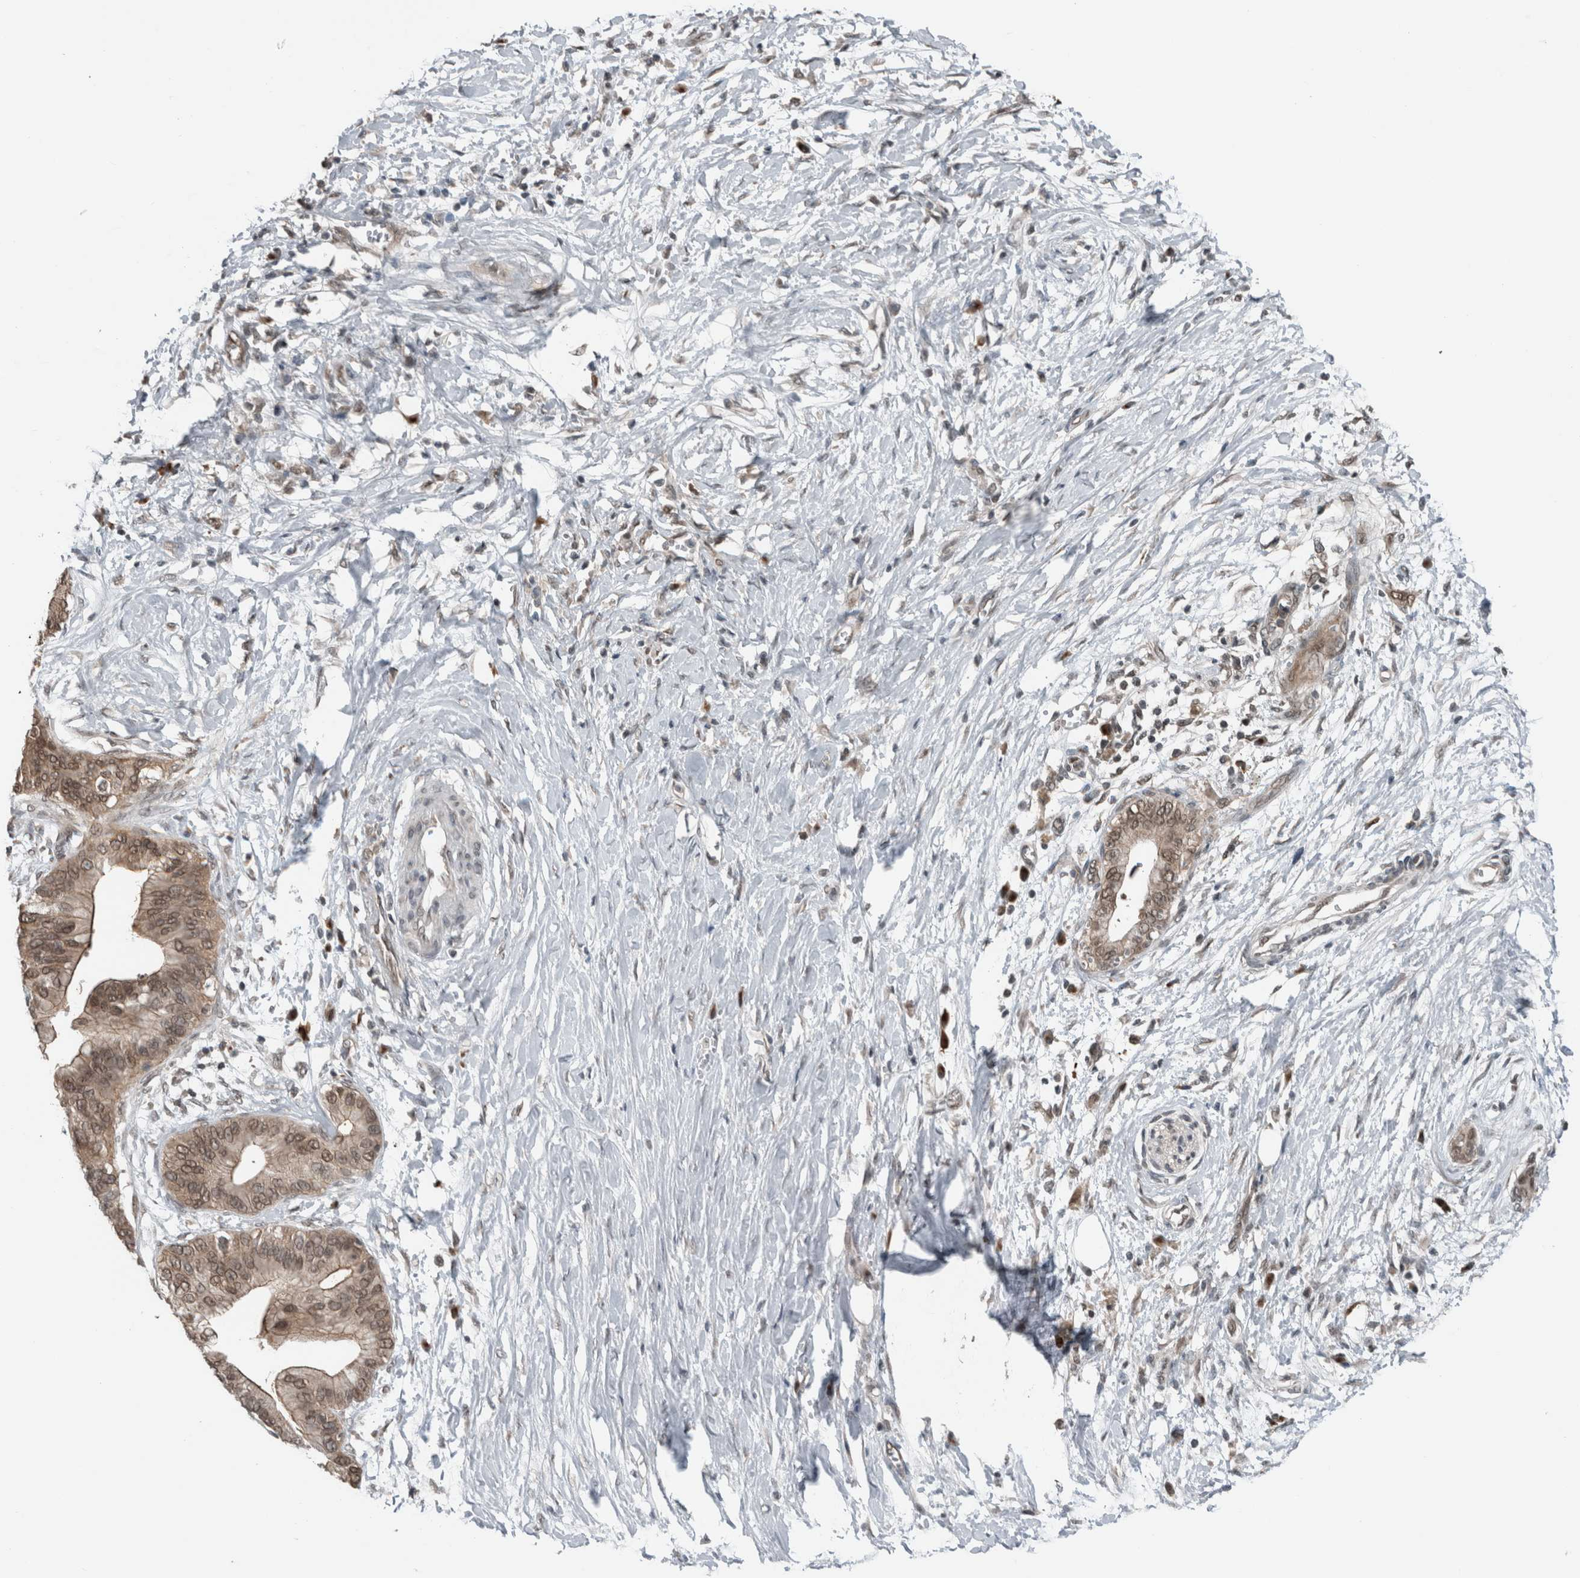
{"staining": {"intensity": "weak", "quantity": ">75%", "location": "cytoplasmic/membranous,nuclear"}, "tissue": "pancreatic cancer", "cell_type": "Tumor cells", "image_type": "cancer", "snomed": [{"axis": "morphology", "description": "Normal tissue, NOS"}, {"axis": "morphology", "description": "Adenocarcinoma, NOS"}, {"axis": "topography", "description": "Pancreas"}, {"axis": "topography", "description": "Peripheral nerve tissue"}], "caption": "The histopathology image exhibits immunohistochemical staining of adenocarcinoma (pancreatic). There is weak cytoplasmic/membranous and nuclear expression is present in approximately >75% of tumor cells. Using DAB (brown) and hematoxylin (blue) stains, captured at high magnification using brightfield microscopy.", "gene": "SPAG7", "patient": {"sex": "male", "age": 59}}